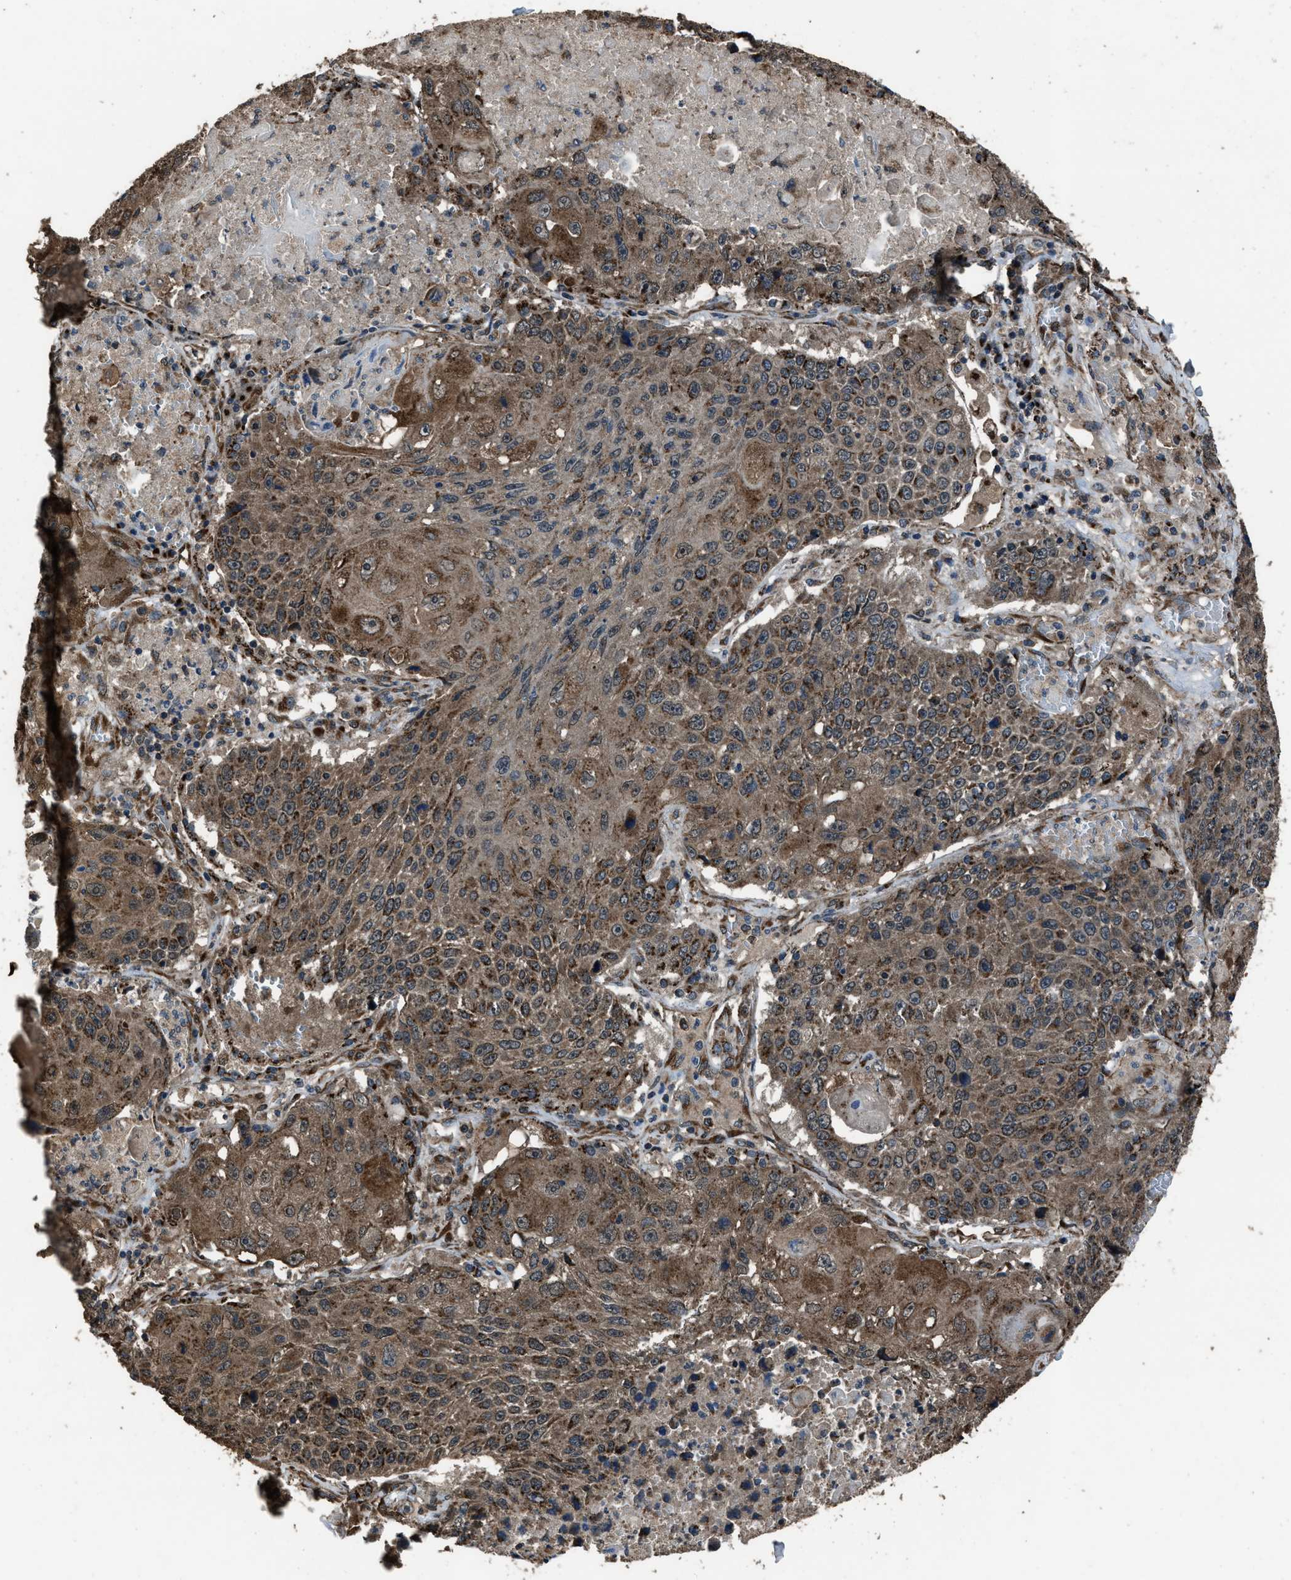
{"staining": {"intensity": "moderate", "quantity": ">75%", "location": "cytoplasmic/membranous"}, "tissue": "lung cancer", "cell_type": "Tumor cells", "image_type": "cancer", "snomed": [{"axis": "morphology", "description": "Squamous cell carcinoma, NOS"}, {"axis": "topography", "description": "Lung"}], "caption": "Protein analysis of lung cancer tissue demonstrates moderate cytoplasmic/membranous expression in approximately >75% of tumor cells.", "gene": "SLC38A10", "patient": {"sex": "male", "age": 61}}